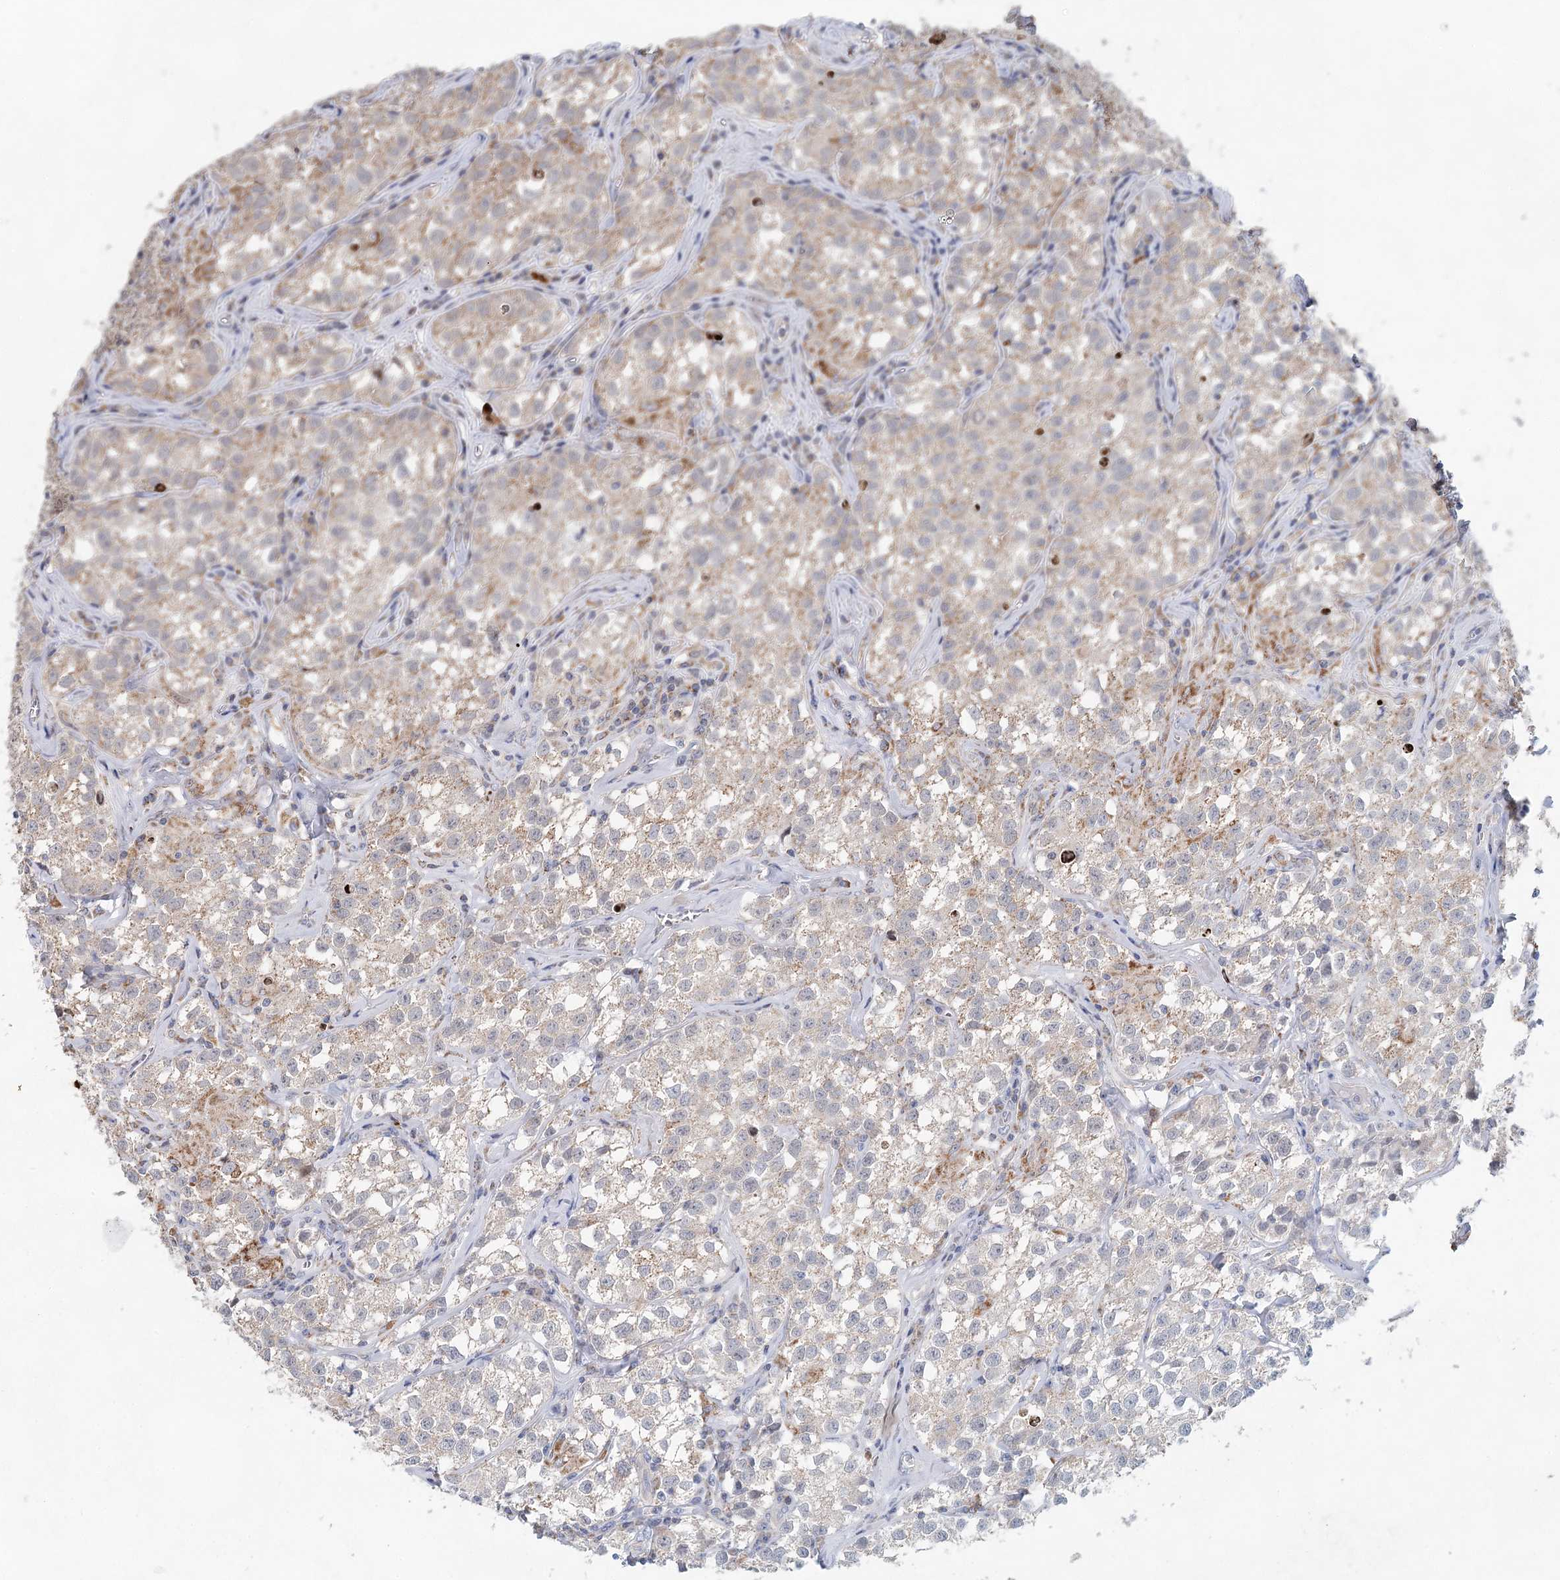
{"staining": {"intensity": "weak", "quantity": ">75%", "location": "cytoplasmic/membranous"}, "tissue": "testis cancer", "cell_type": "Tumor cells", "image_type": "cancer", "snomed": [{"axis": "morphology", "description": "Seminoma, NOS"}, {"axis": "morphology", "description": "Carcinoma, Embryonal, NOS"}, {"axis": "topography", "description": "Testis"}], "caption": "Immunohistochemical staining of human testis cancer (seminoma) displays low levels of weak cytoplasmic/membranous expression in about >75% of tumor cells. The staining was performed using DAB (3,3'-diaminobenzidine) to visualize the protein expression in brown, while the nuclei were stained in blue with hematoxylin (Magnification: 20x).", "gene": "XPO6", "patient": {"sex": "male", "age": 43}}